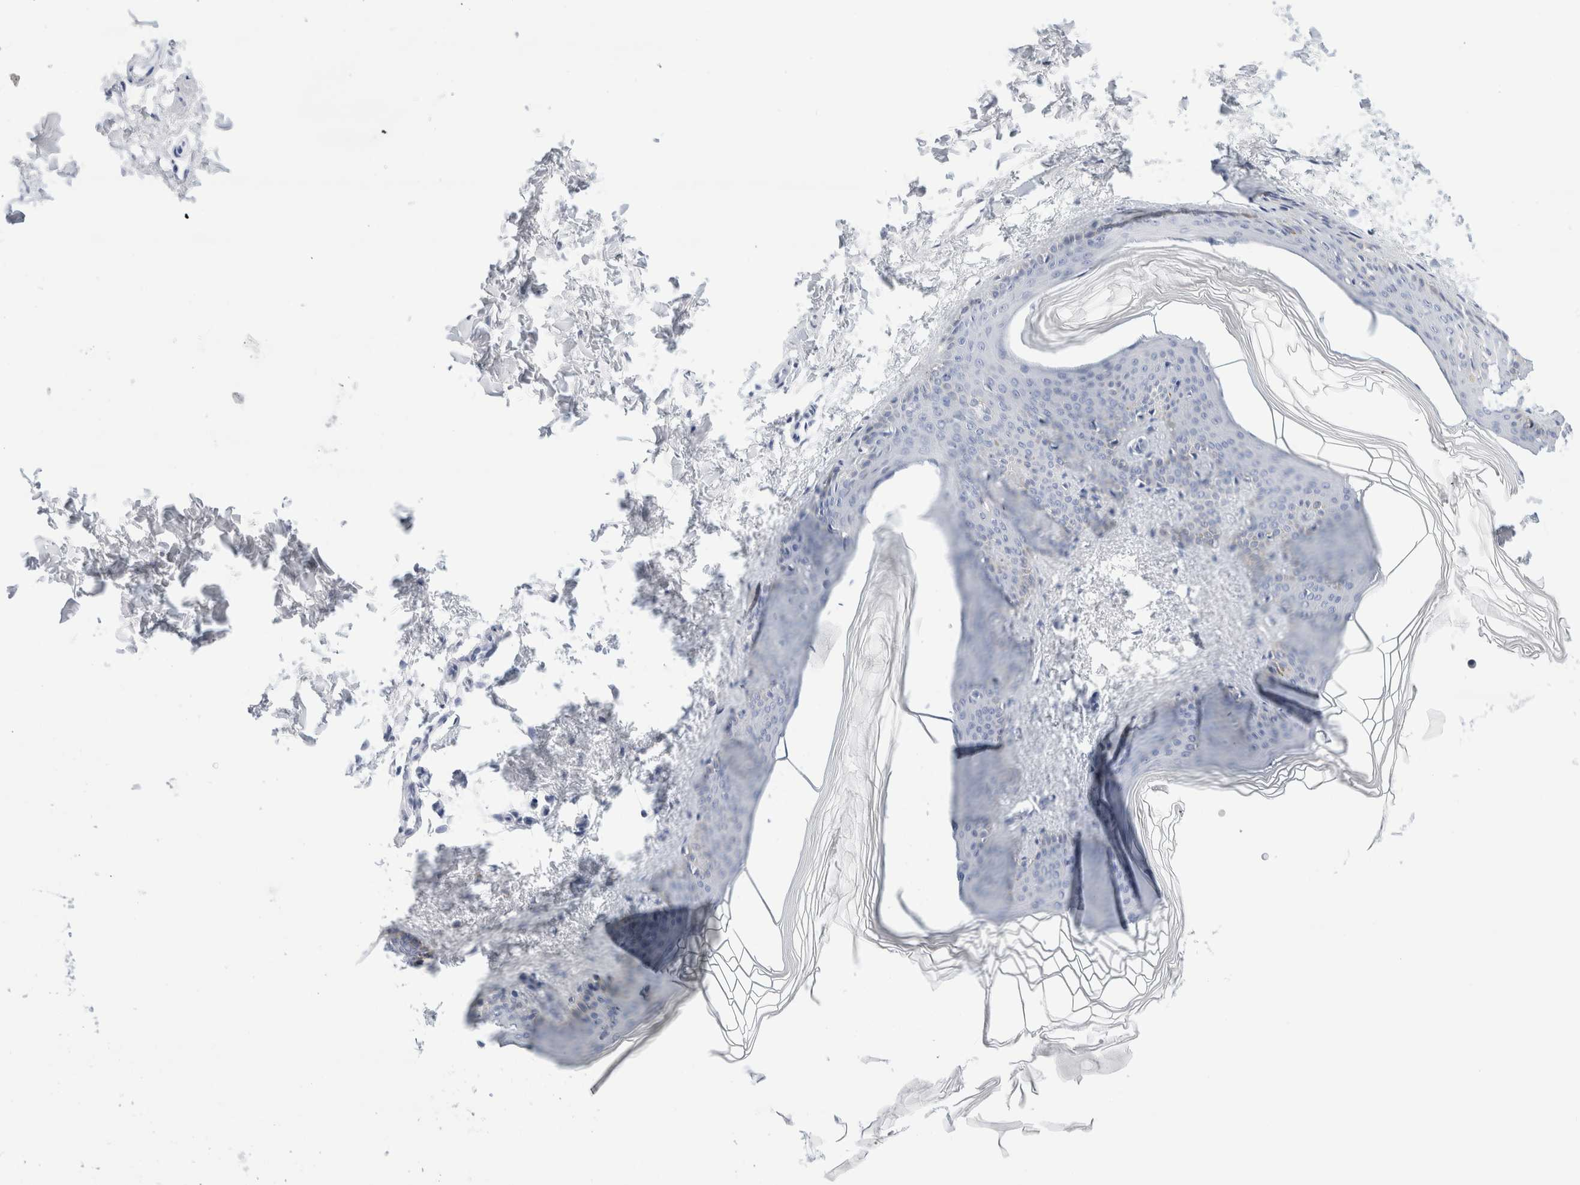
{"staining": {"intensity": "negative", "quantity": "none", "location": "none"}, "tissue": "skin", "cell_type": "Fibroblasts", "image_type": "normal", "snomed": [{"axis": "morphology", "description": "Normal tissue, NOS"}, {"axis": "topography", "description": "Skin"}], "caption": "An immunohistochemistry (IHC) photomicrograph of unremarkable skin is shown. There is no staining in fibroblasts of skin. (DAB IHC with hematoxylin counter stain).", "gene": "ECHDC2", "patient": {"sex": "female", "age": 27}}